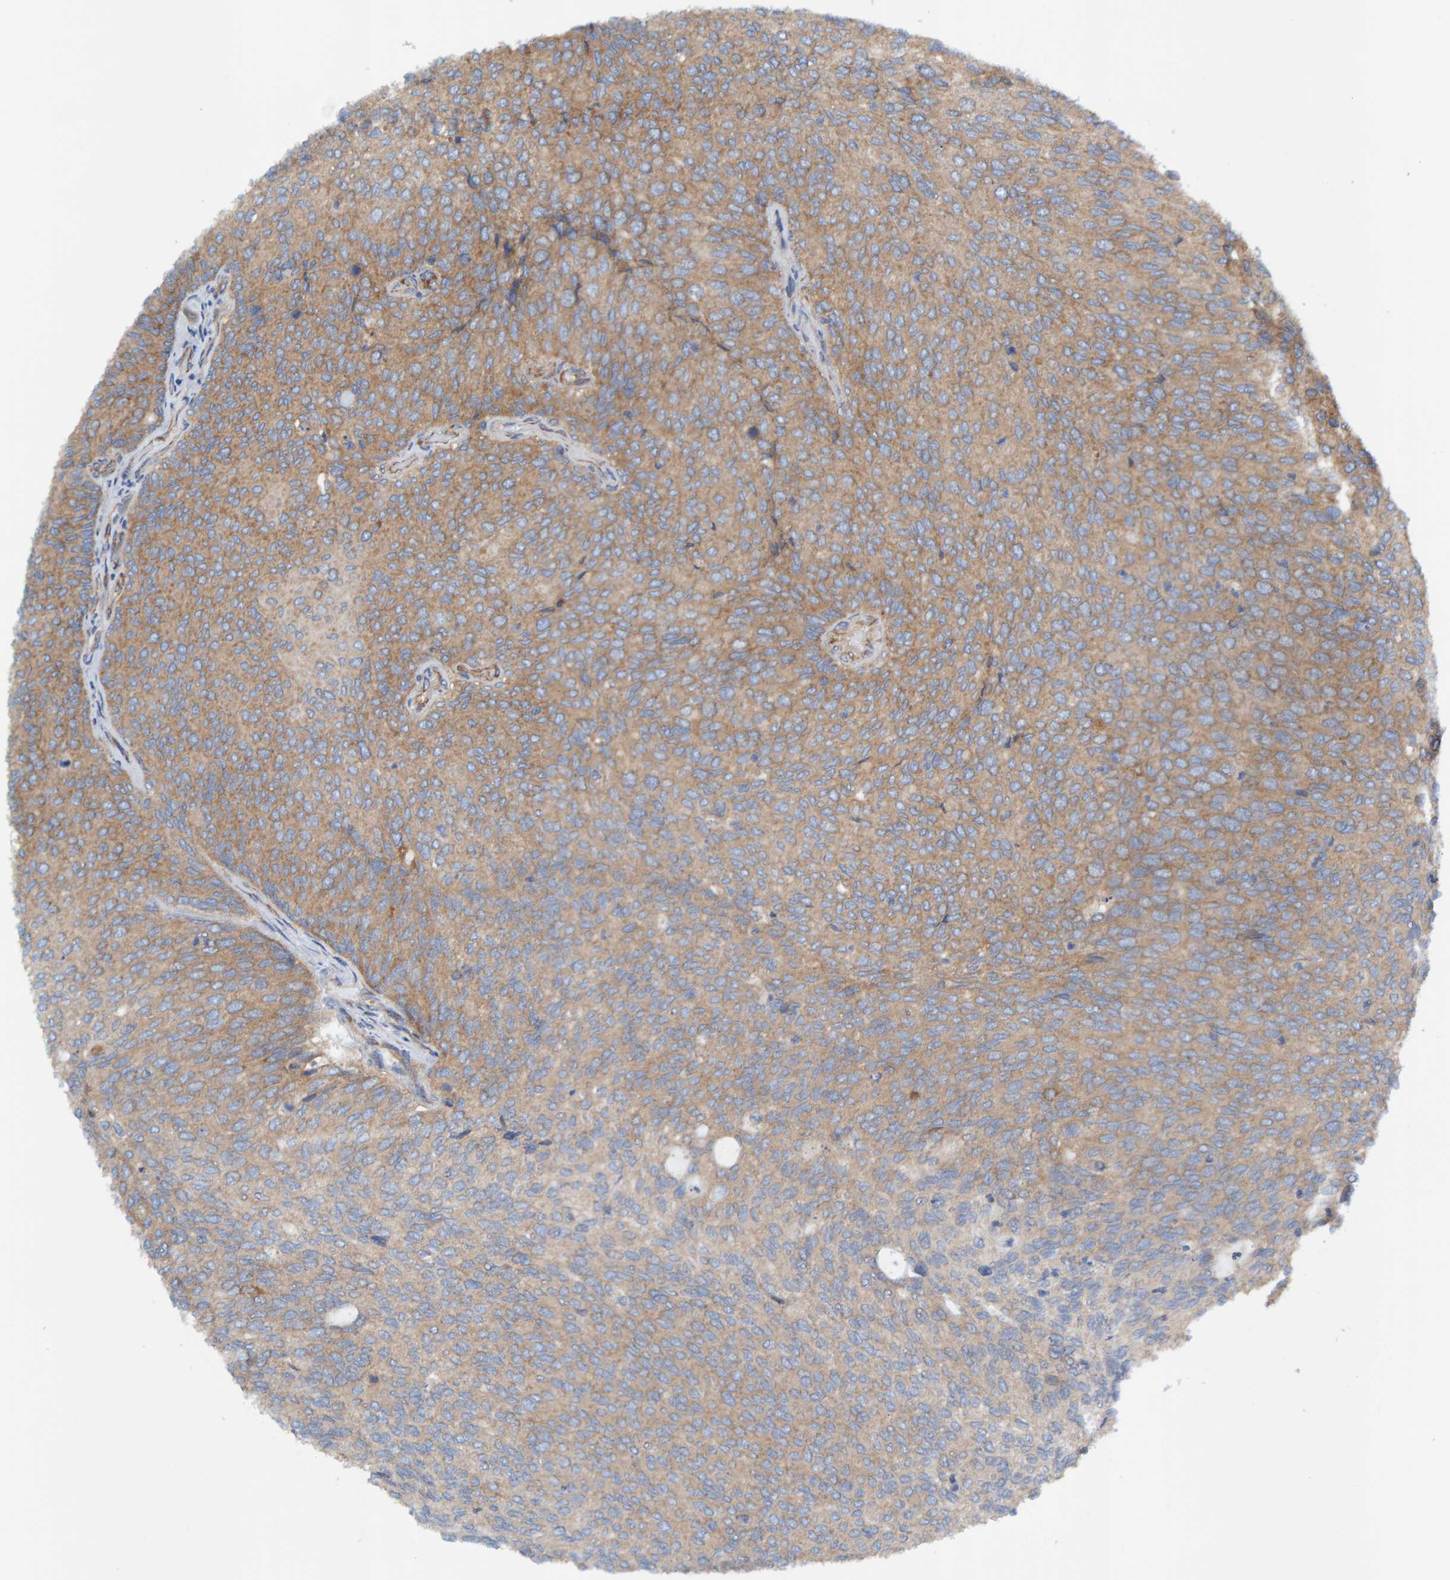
{"staining": {"intensity": "moderate", "quantity": ">75%", "location": "cytoplasmic/membranous"}, "tissue": "urothelial cancer", "cell_type": "Tumor cells", "image_type": "cancer", "snomed": [{"axis": "morphology", "description": "Urothelial carcinoma, Low grade"}, {"axis": "topography", "description": "Urinary bladder"}], "caption": "This histopathology image exhibits immunohistochemistry (IHC) staining of urothelial carcinoma (low-grade), with medium moderate cytoplasmic/membranous staining in about >75% of tumor cells.", "gene": "MKLN1", "patient": {"sex": "female", "age": 79}}